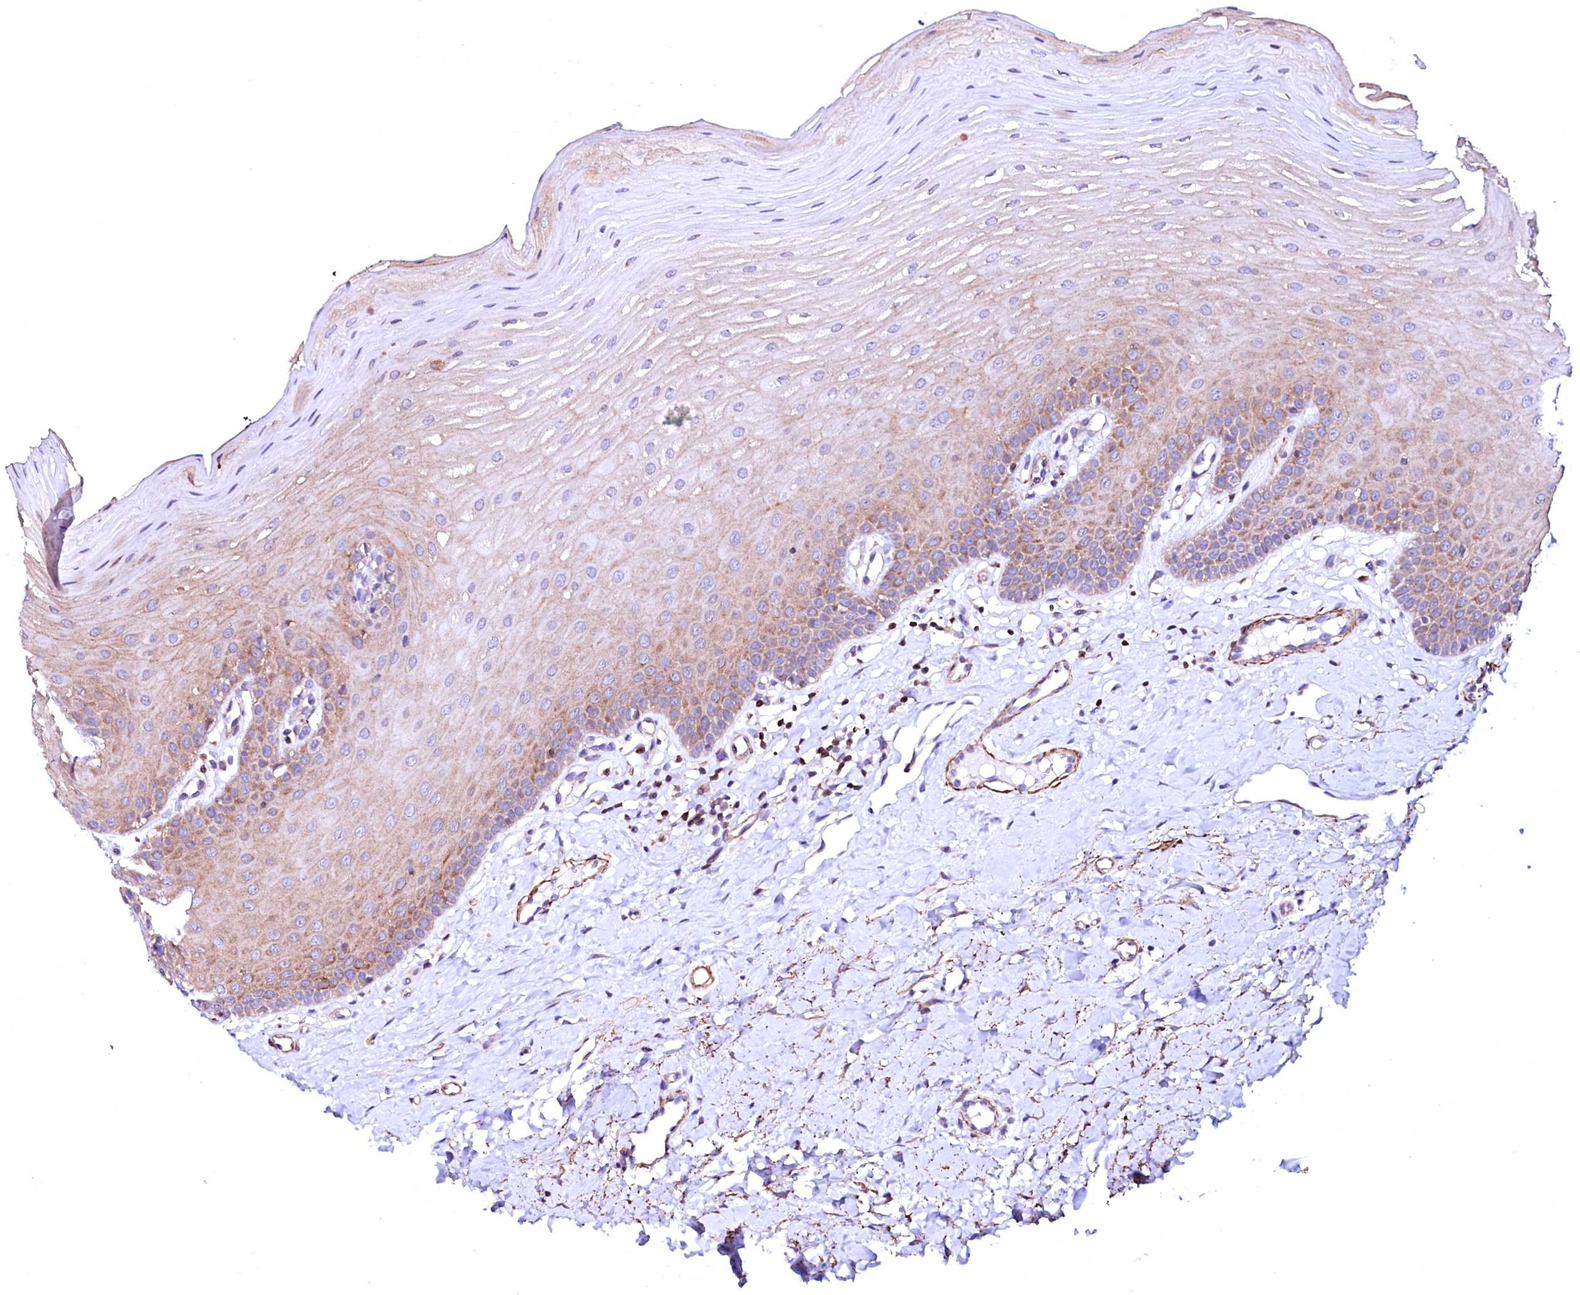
{"staining": {"intensity": "moderate", "quantity": "25%-75%", "location": "cytoplasmic/membranous"}, "tissue": "oral mucosa", "cell_type": "Squamous epithelial cells", "image_type": "normal", "snomed": [{"axis": "morphology", "description": "Normal tissue, NOS"}, {"axis": "topography", "description": "Oral tissue"}], "caption": "The micrograph shows immunohistochemical staining of benign oral mucosa. There is moderate cytoplasmic/membranous staining is seen in approximately 25%-75% of squamous epithelial cells.", "gene": "GPR176", "patient": {"sex": "female", "age": 39}}